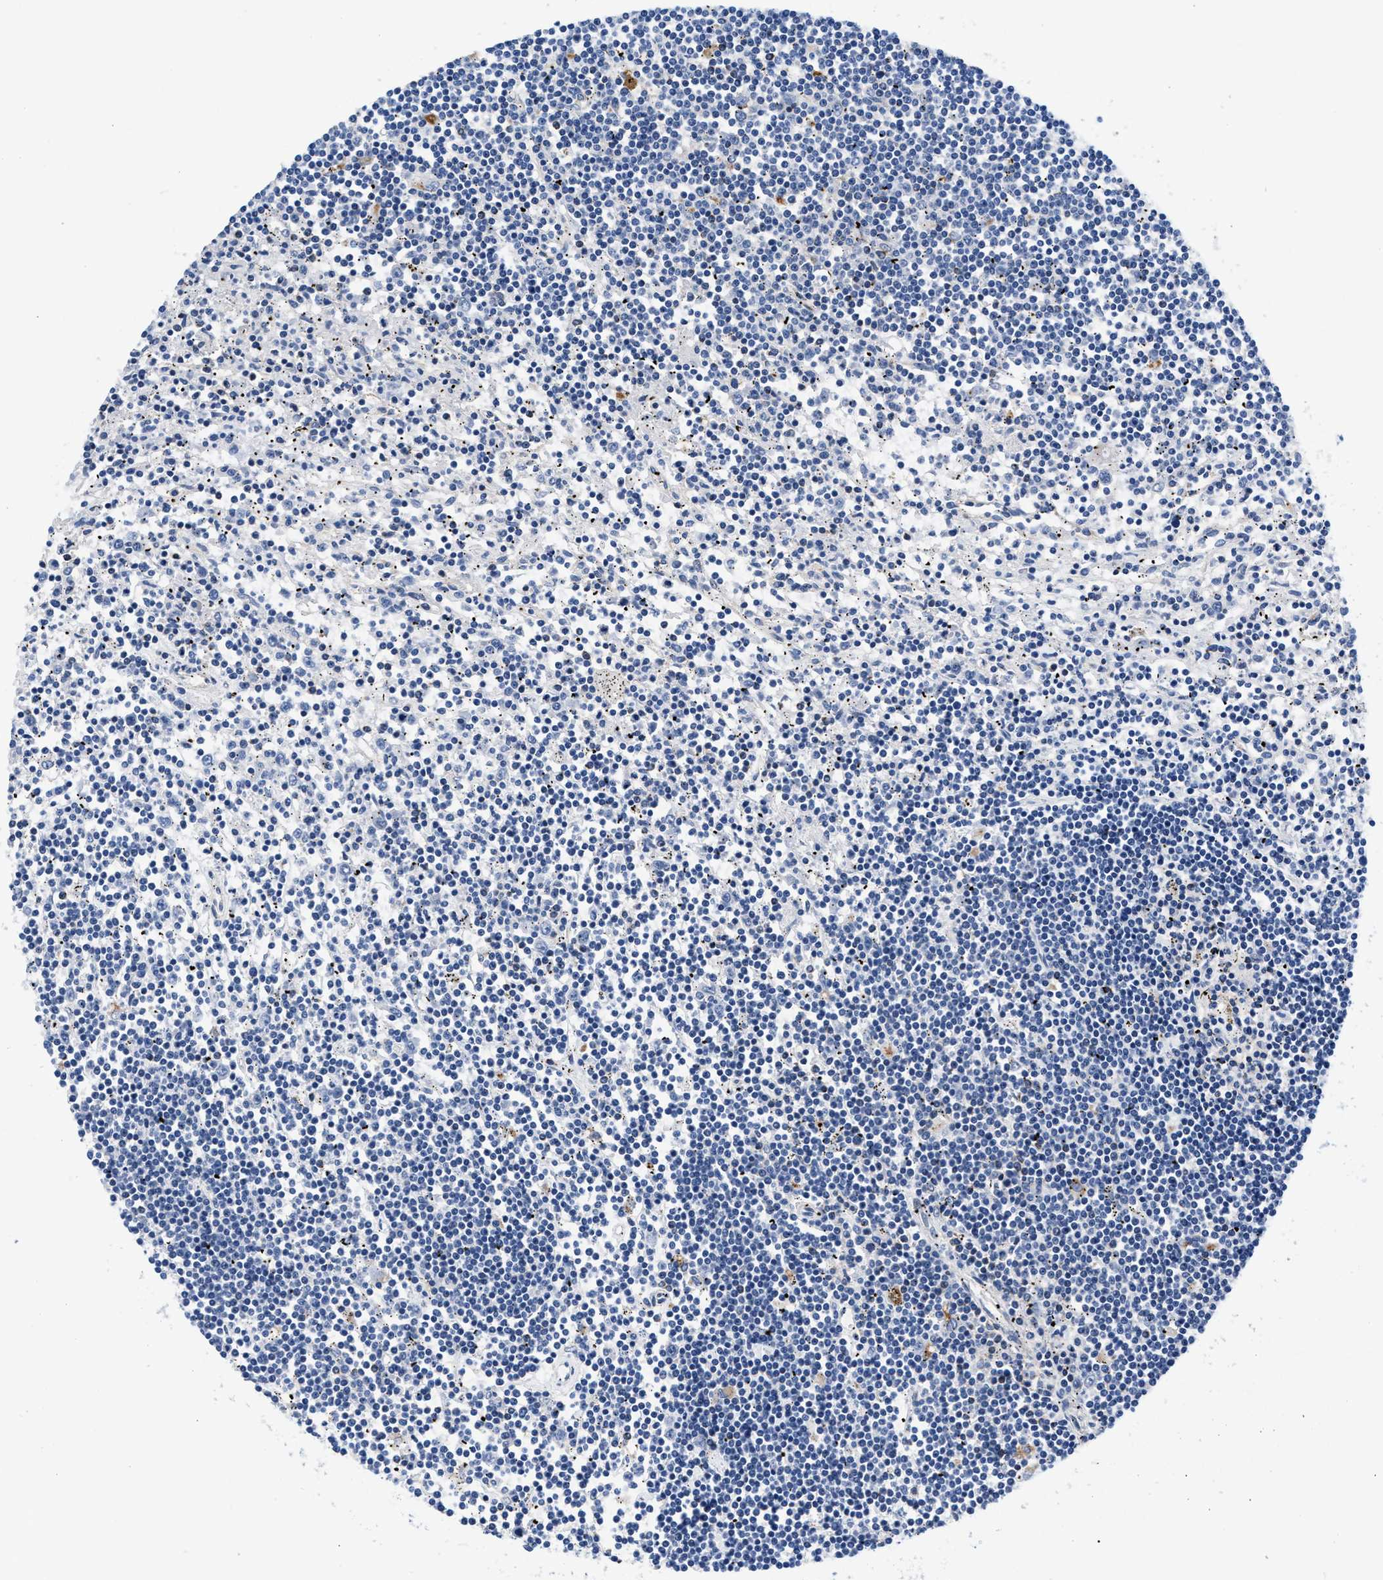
{"staining": {"intensity": "negative", "quantity": "none", "location": "none"}, "tissue": "lymphoma", "cell_type": "Tumor cells", "image_type": "cancer", "snomed": [{"axis": "morphology", "description": "Malignant lymphoma, non-Hodgkin's type, Low grade"}, {"axis": "topography", "description": "Spleen"}], "caption": "This micrograph is of low-grade malignant lymphoma, non-Hodgkin's type stained with immunohistochemistry to label a protein in brown with the nuclei are counter-stained blue. There is no positivity in tumor cells.", "gene": "P2RY4", "patient": {"sex": "male", "age": 76}}